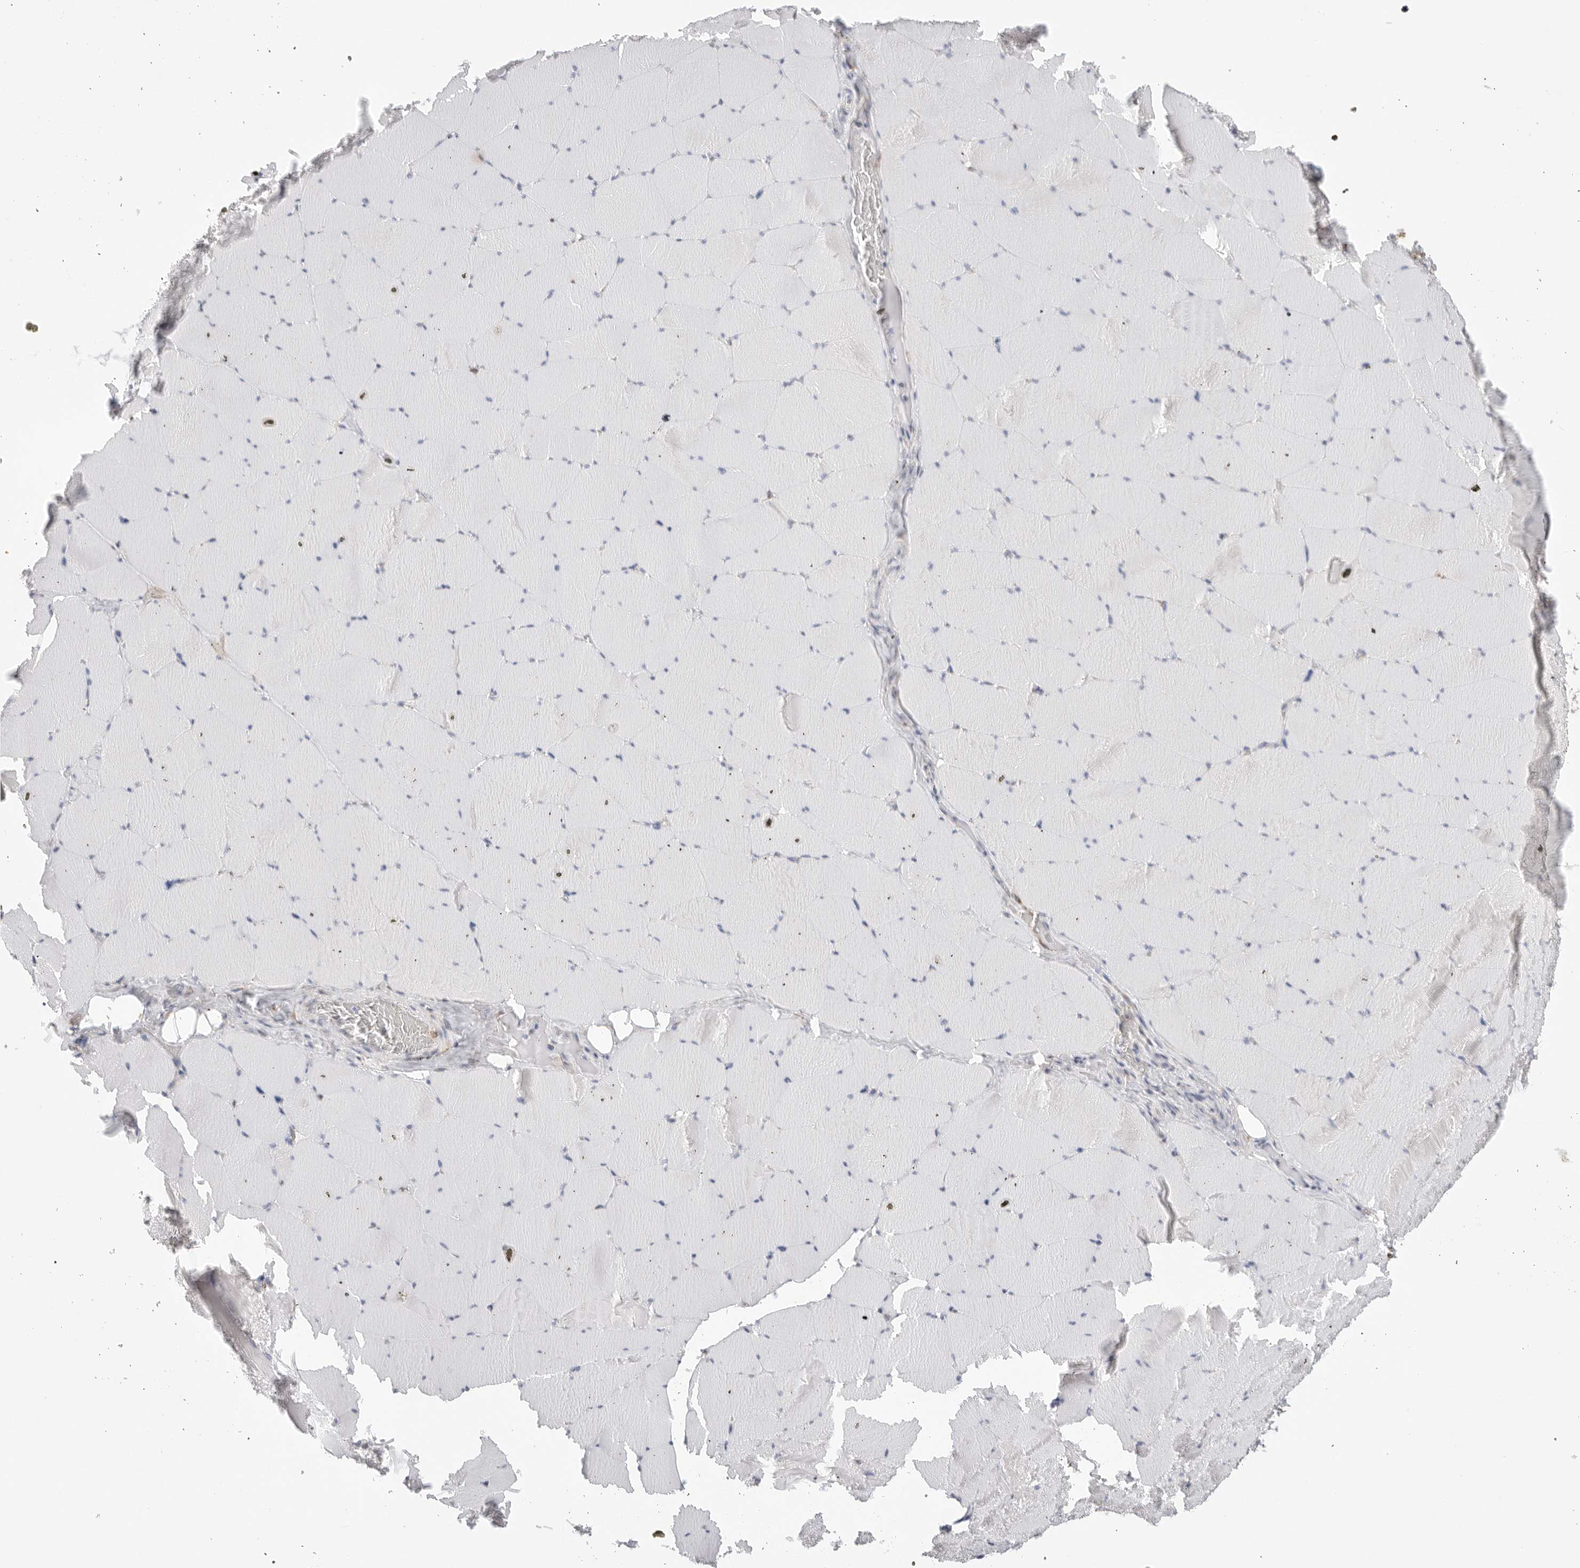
{"staining": {"intensity": "negative", "quantity": "none", "location": "none"}, "tissue": "skeletal muscle", "cell_type": "Myocytes", "image_type": "normal", "snomed": [{"axis": "morphology", "description": "Normal tissue, NOS"}, {"axis": "topography", "description": "Skeletal muscle"}], "caption": "Immunohistochemistry (IHC) image of normal skeletal muscle stained for a protein (brown), which shows no positivity in myocytes. (Immunohistochemistry (IHC), brightfield microscopy, high magnification).", "gene": "BLOC1S5", "patient": {"sex": "male", "age": 62}}